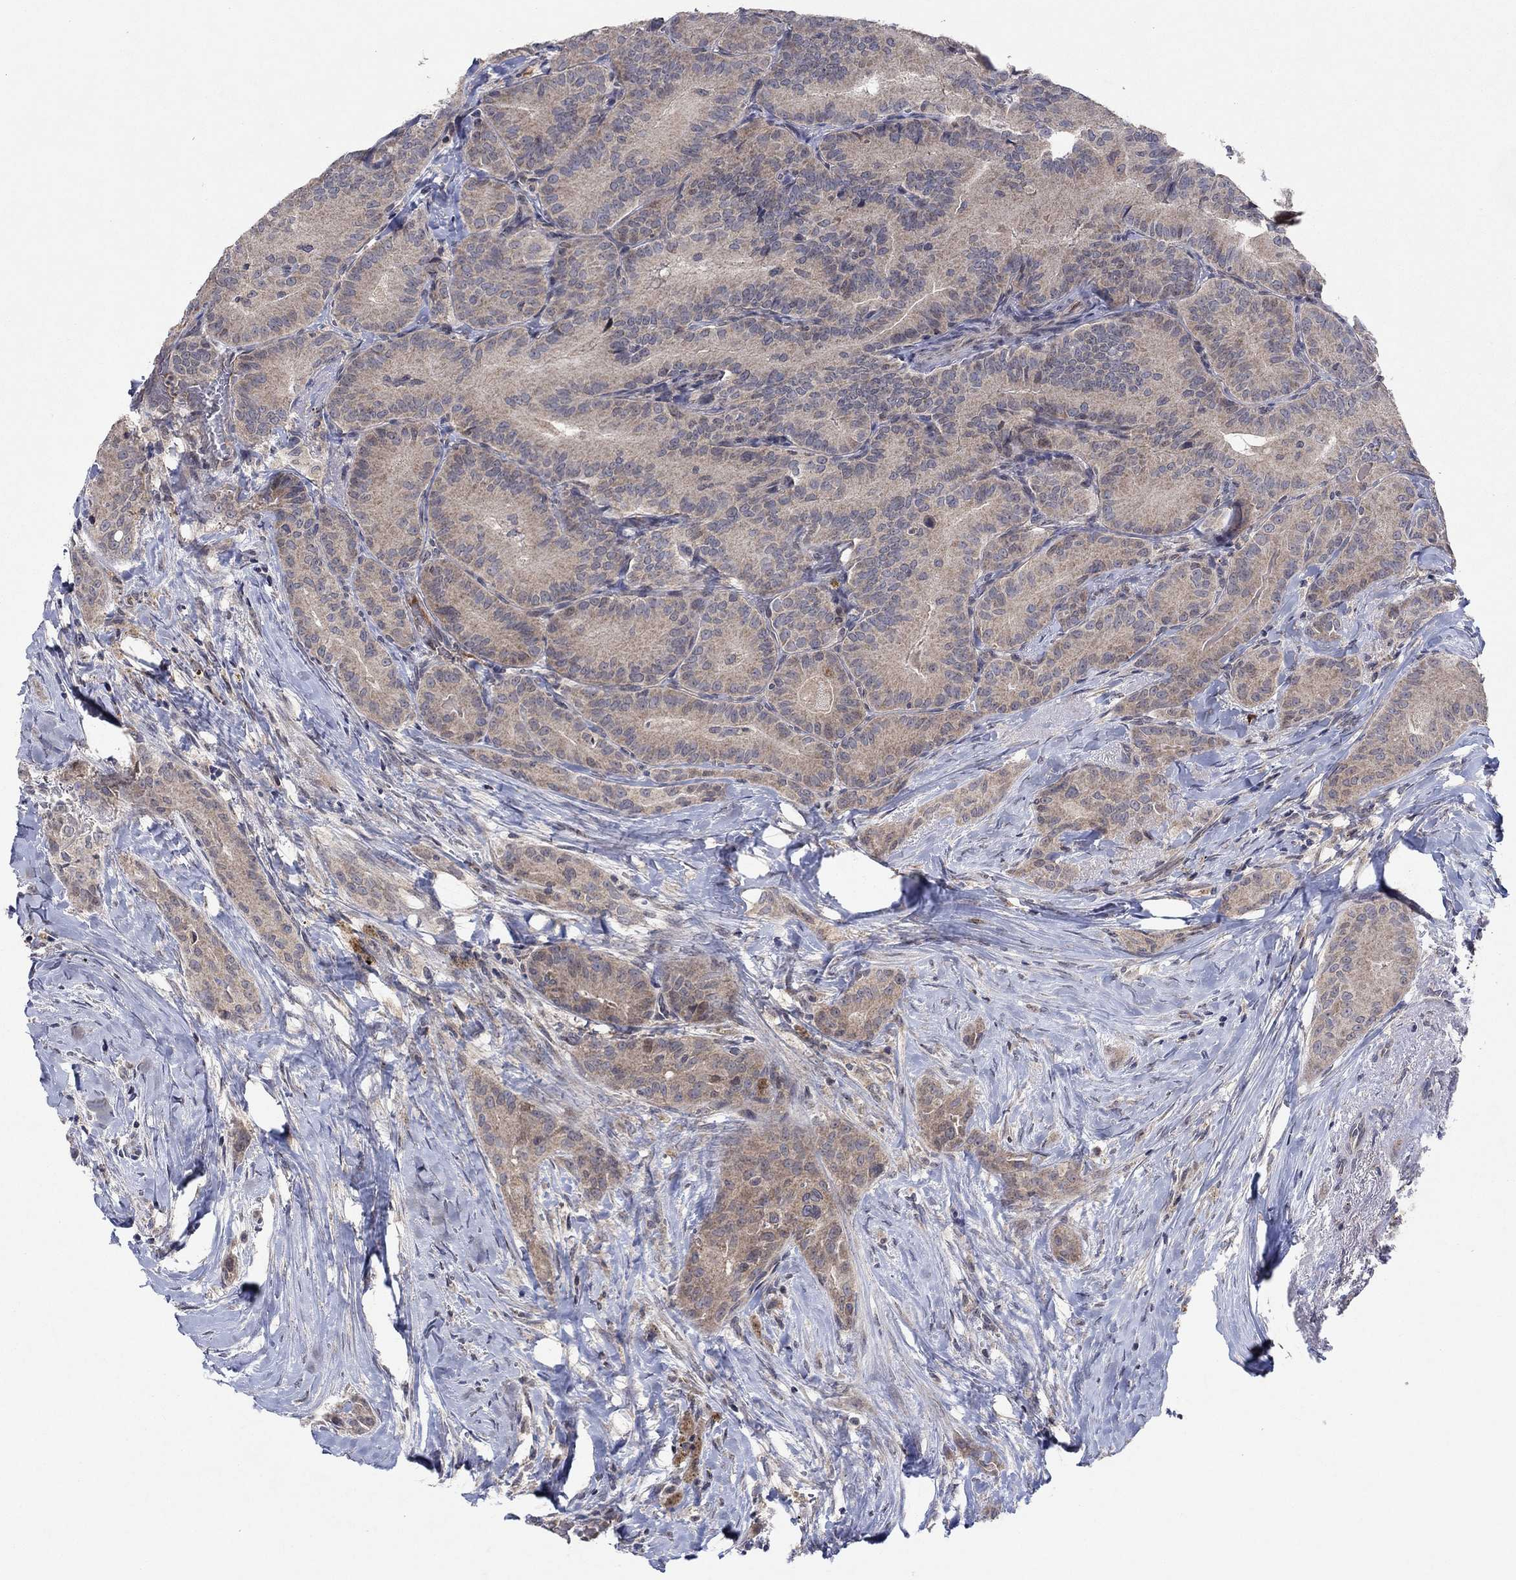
{"staining": {"intensity": "weak", "quantity": "25%-75%", "location": "cytoplasmic/membranous"}, "tissue": "thyroid cancer", "cell_type": "Tumor cells", "image_type": "cancer", "snomed": [{"axis": "morphology", "description": "Papillary adenocarcinoma, NOS"}, {"axis": "topography", "description": "Thyroid gland"}], "caption": "DAB (3,3'-diaminobenzidine) immunohistochemical staining of thyroid cancer reveals weak cytoplasmic/membranous protein staining in about 25%-75% of tumor cells.", "gene": "IL4", "patient": {"sex": "male", "age": 61}}